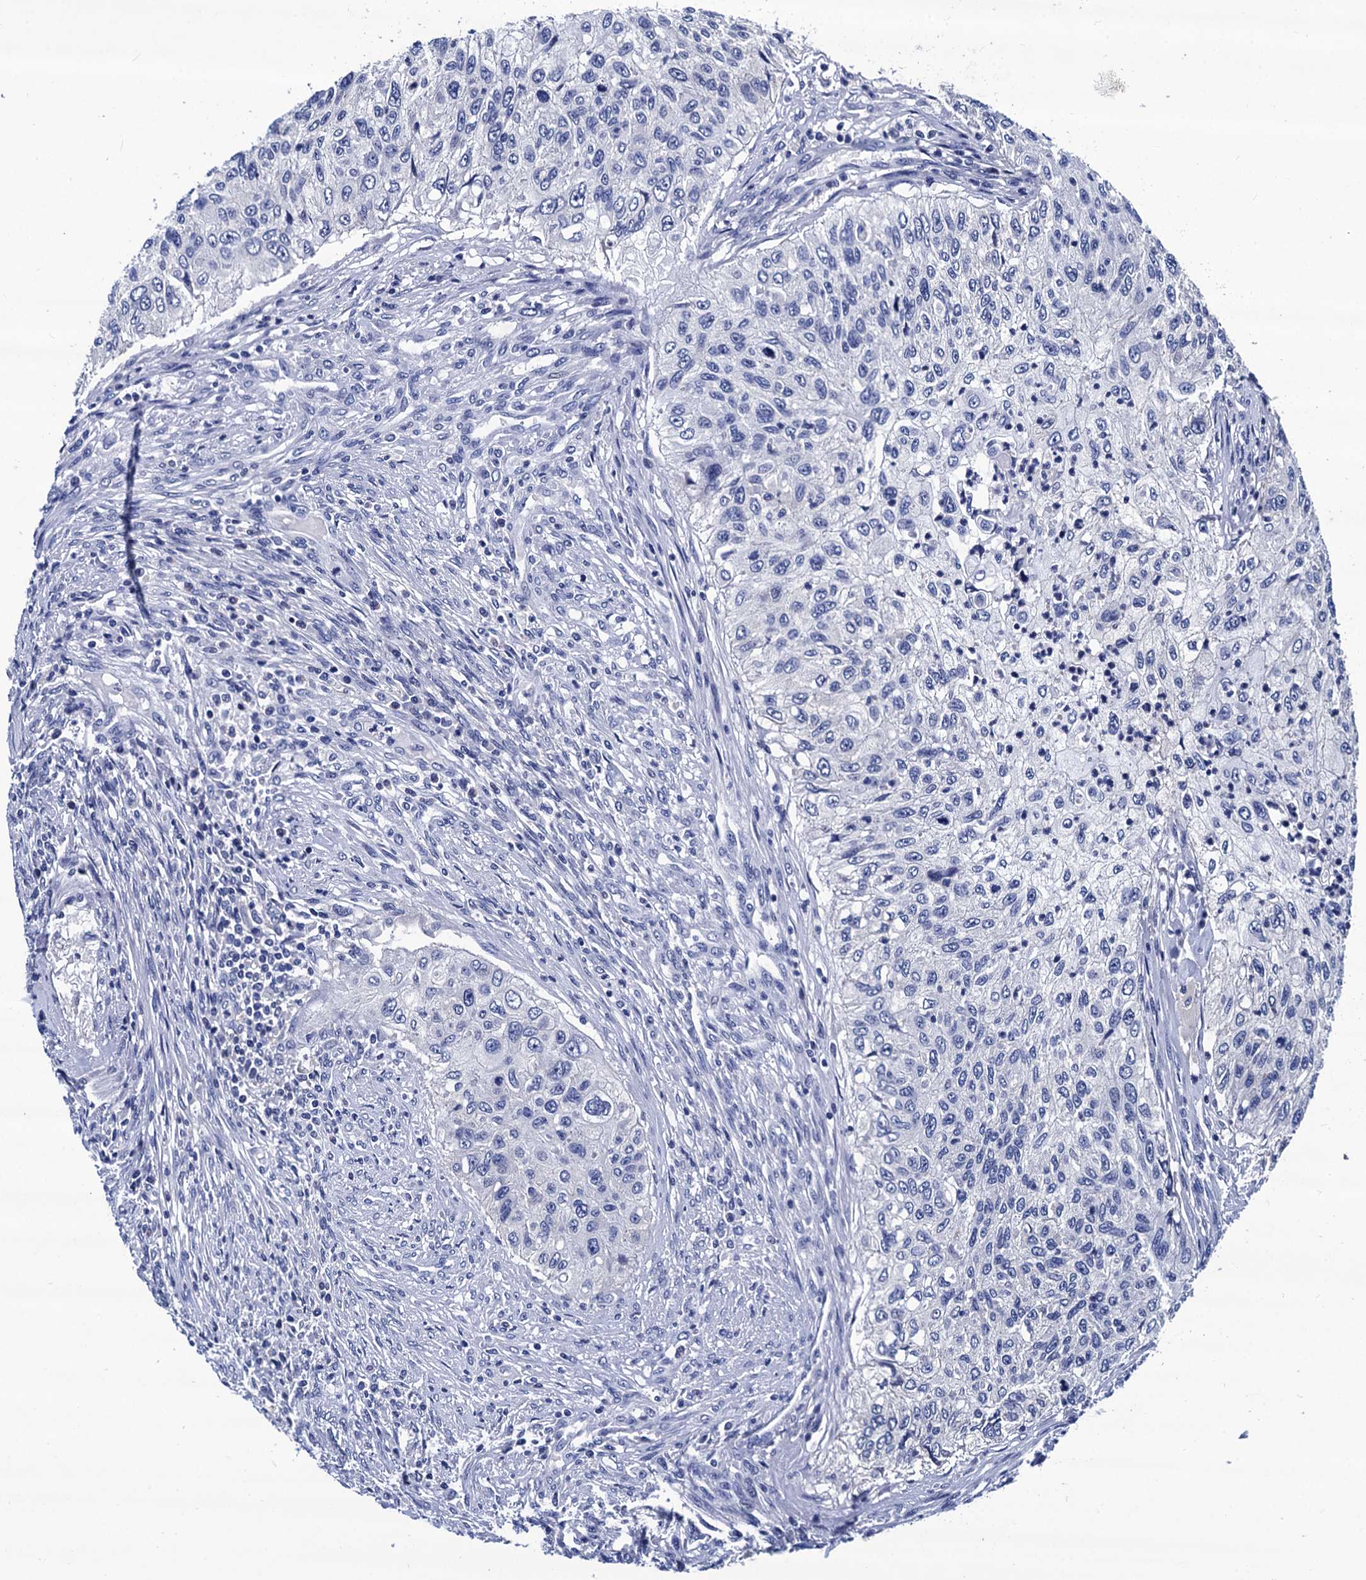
{"staining": {"intensity": "negative", "quantity": "none", "location": "none"}, "tissue": "urothelial cancer", "cell_type": "Tumor cells", "image_type": "cancer", "snomed": [{"axis": "morphology", "description": "Urothelial carcinoma, High grade"}, {"axis": "topography", "description": "Urinary bladder"}], "caption": "There is no significant expression in tumor cells of urothelial cancer. (Immunohistochemistry, brightfield microscopy, high magnification).", "gene": "LRRC30", "patient": {"sex": "female", "age": 60}}